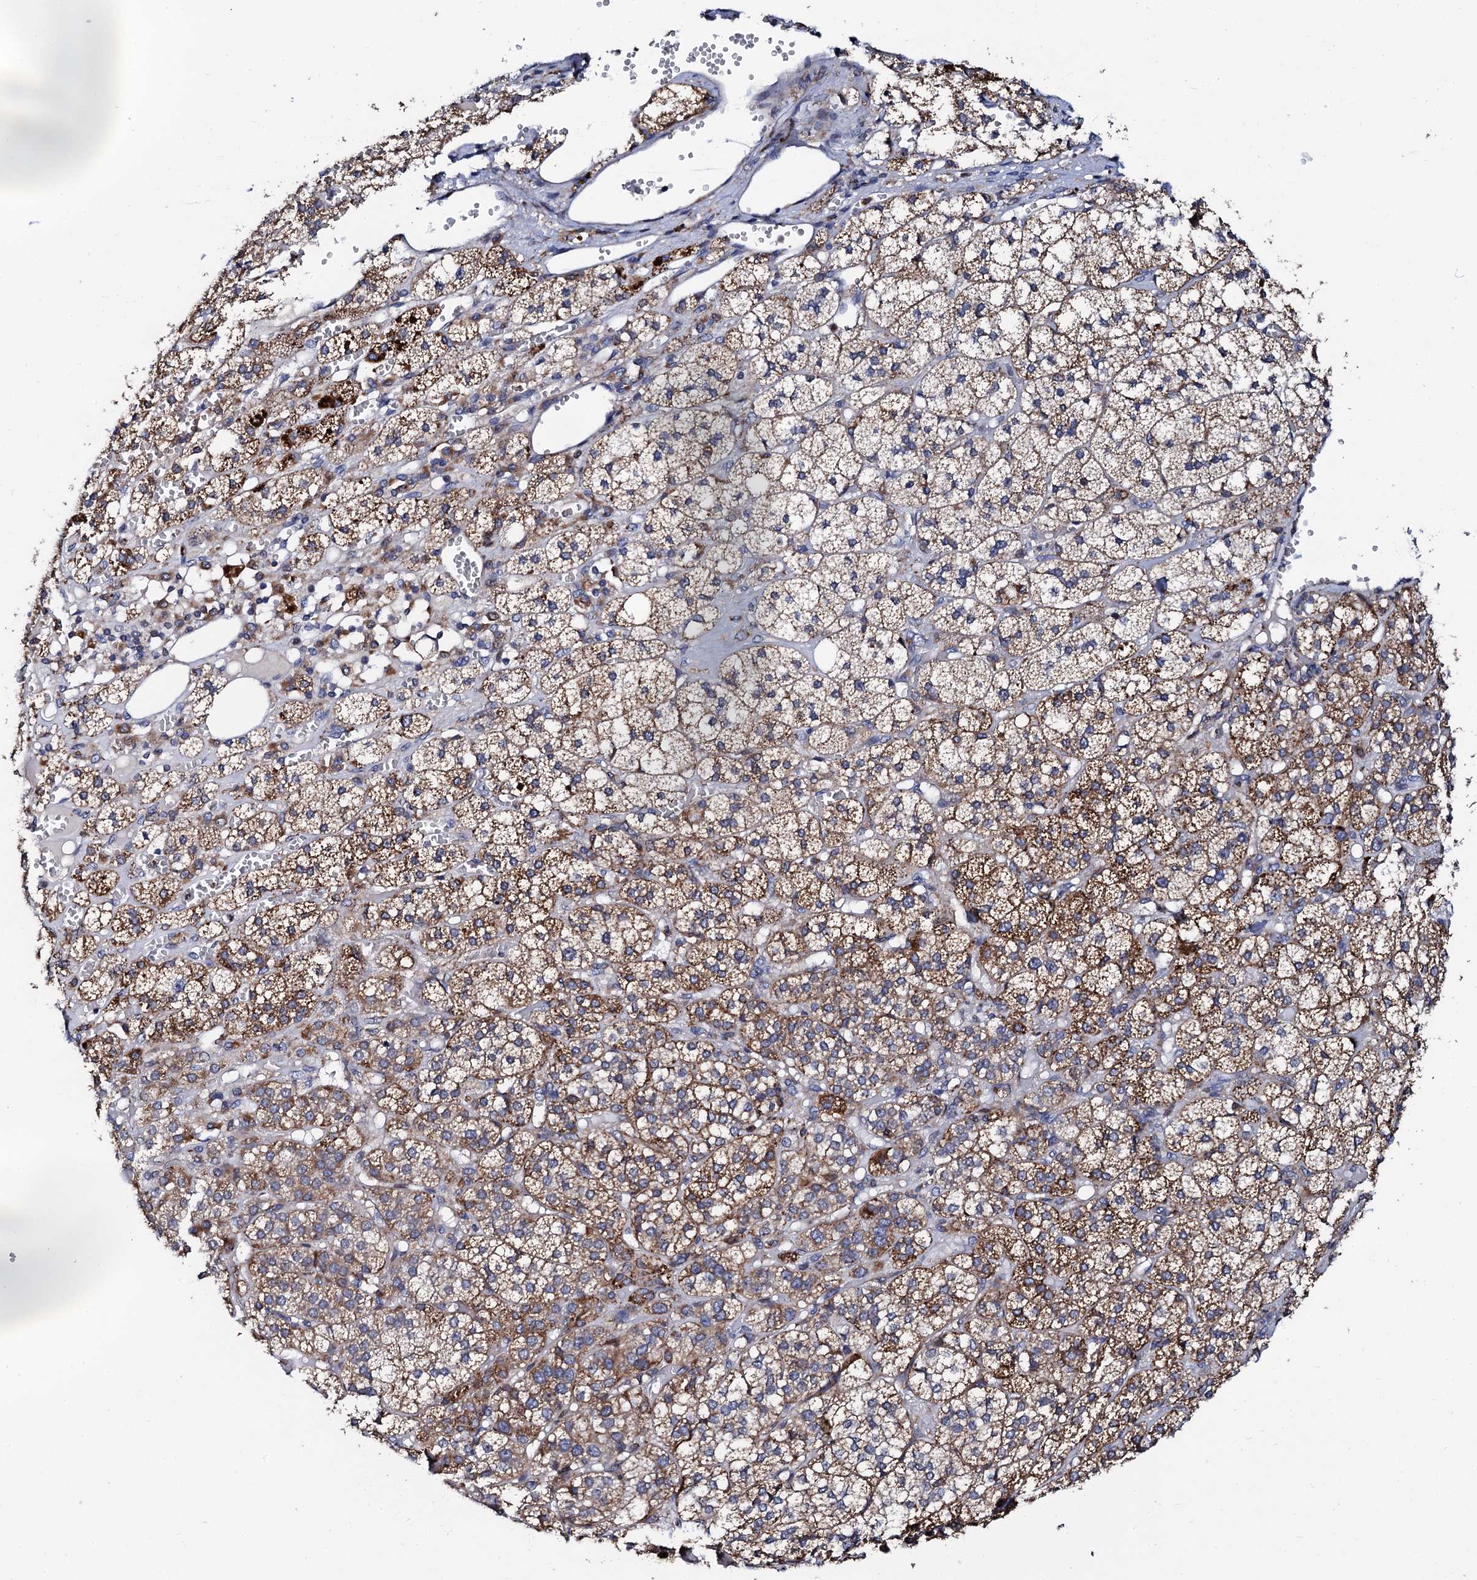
{"staining": {"intensity": "strong", "quantity": "25%-75%", "location": "cytoplasmic/membranous"}, "tissue": "adrenal gland", "cell_type": "Glandular cells", "image_type": "normal", "snomed": [{"axis": "morphology", "description": "Normal tissue, NOS"}, {"axis": "topography", "description": "Adrenal gland"}], "caption": "Immunohistochemistry (IHC) of unremarkable human adrenal gland displays high levels of strong cytoplasmic/membranous positivity in about 25%-75% of glandular cells. The staining was performed using DAB (3,3'-diaminobenzidine), with brown indicating positive protein expression. Nuclei are stained blue with hematoxylin.", "gene": "TCIRG1", "patient": {"sex": "female", "age": 61}}